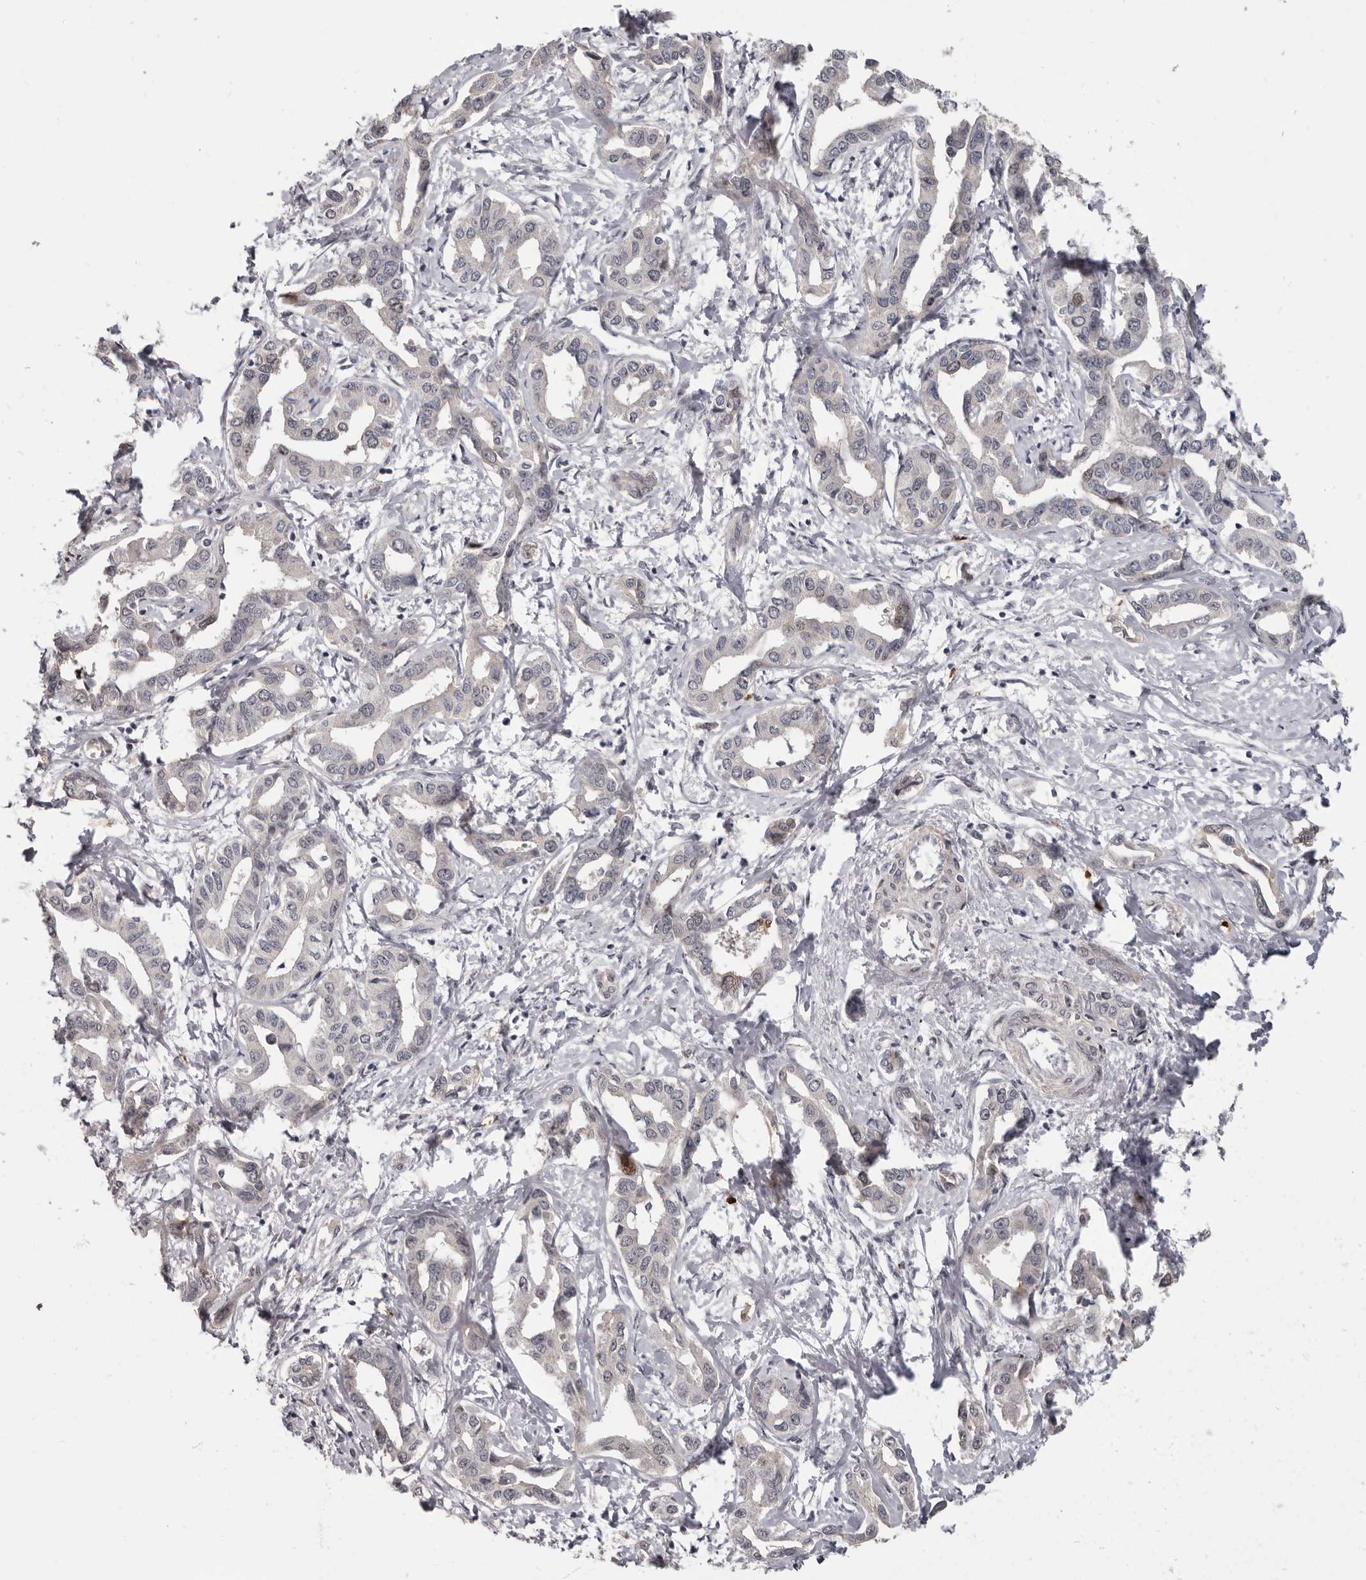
{"staining": {"intensity": "negative", "quantity": "none", "location": "none"}, "tissue": "liver cancer", "cell_type": "Tumor cells", "image_type": "cancer", "snomed": [{"axis": "morphology", "description": "Cholangiocarcinoma"}, {"axis": "topography", "description": "Liver"}], "caption": "High magnification brightfield microscopy of liver cholangiocarcinoma stained with DAB (brown) and counterstained with hematoxylin (blue): tumor cells show no significant expression. The staining was performed using DAB (3,3'-diaminobenzidine) to visualize the protein expression in brown, while the nuclei were stained in blue with hematoxylin (Magnification: 20x).", "gene": "GPR157", "patient": {"sex": "male", "age": 59}}